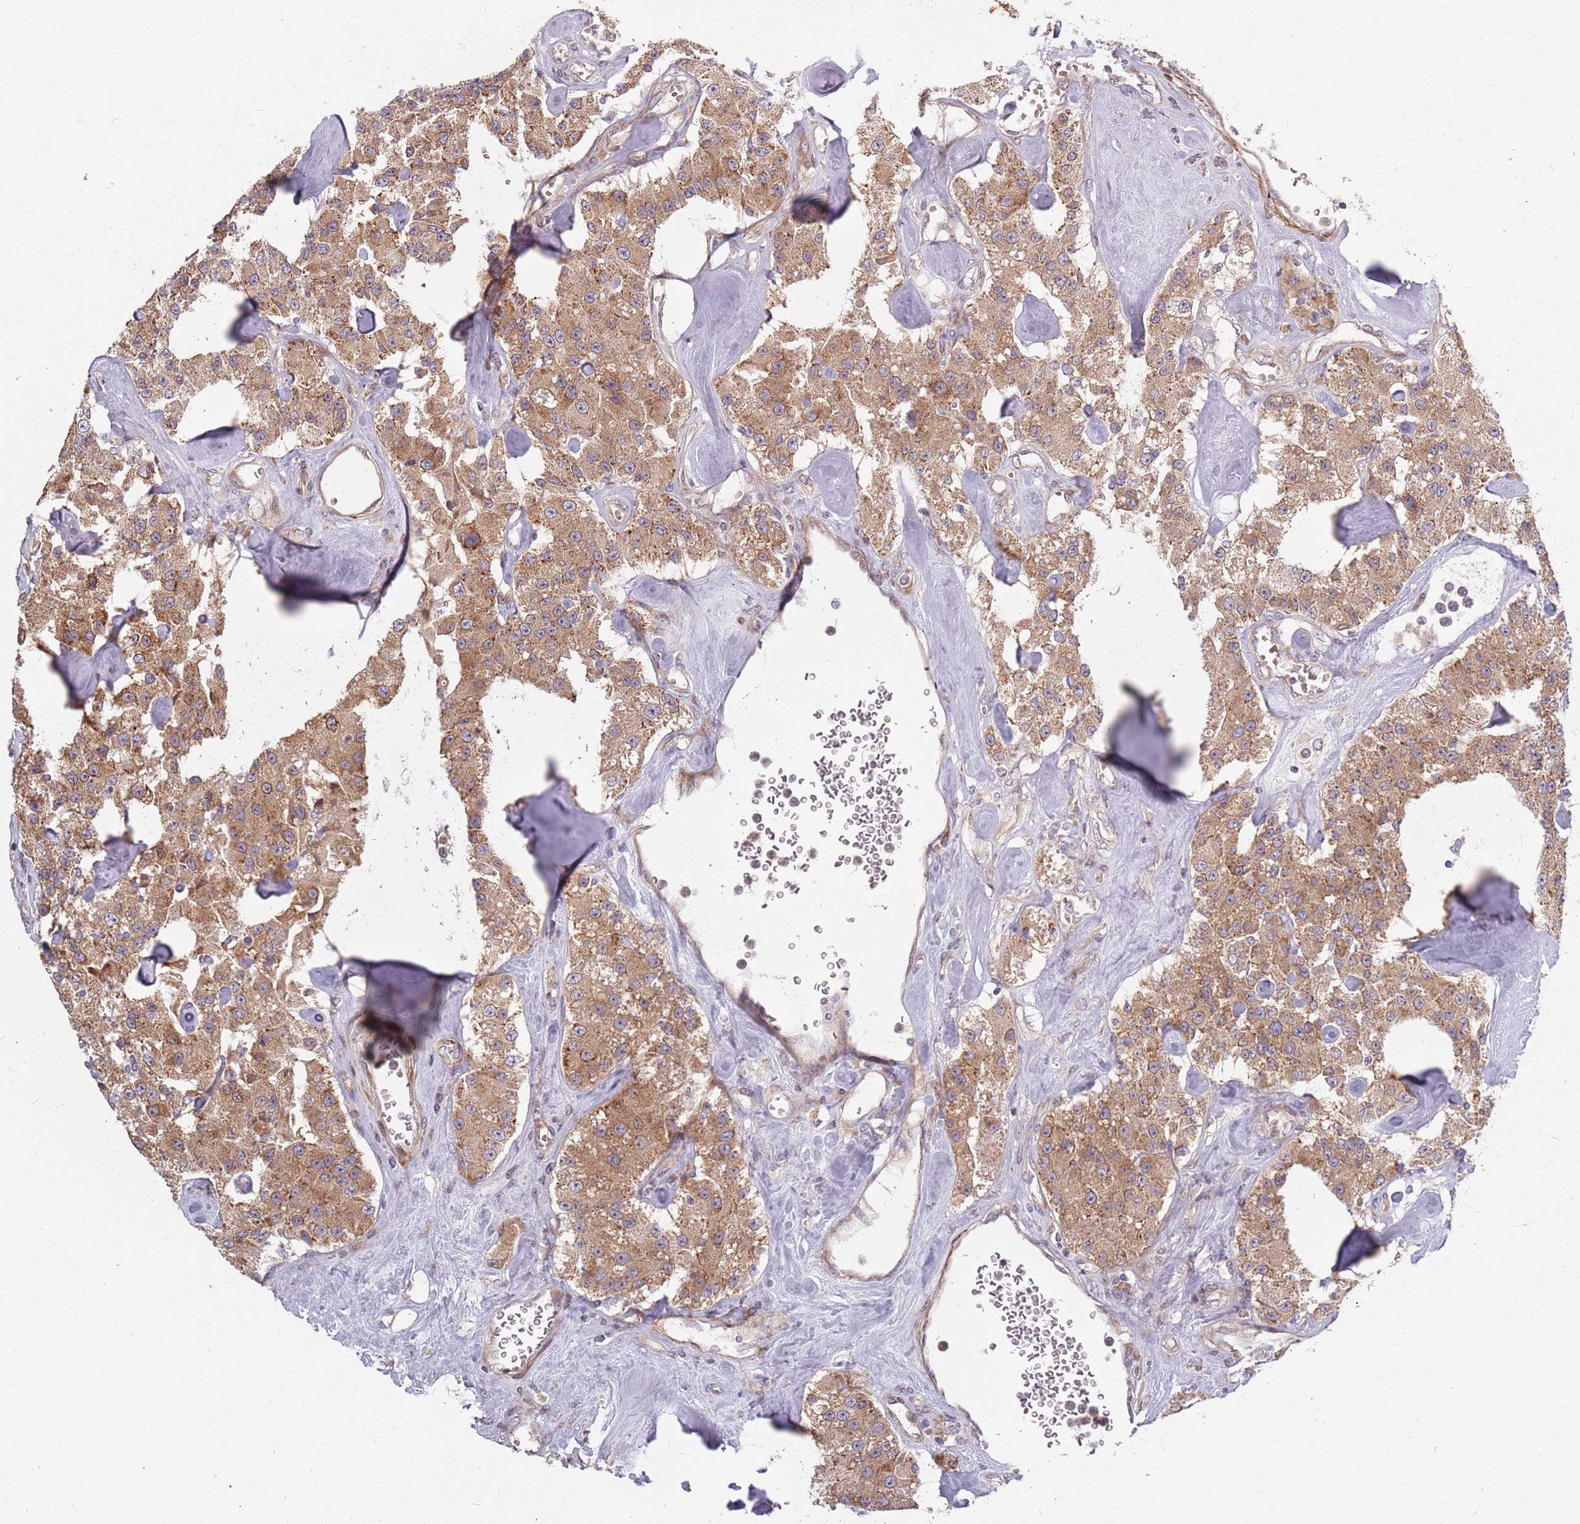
{"staining": {"intensity": "moderate", "quantity": ">75%", "location": "cytoplasmic/membranous"}, "tissue": "carcinoid", "cell_type": "Tumor cells", "image_type": "cancer", "snomed": [{"axis": "morphology", "description": "Carcinoid, malignant, NOS"}, {"axis": "topography", "description": "Pancreas"}], "caption": "DAB immunohistochemical staining of human carcinoid reveals moderate cytoplasmic/membranous protein staining in about >75% of tumor cells.", "gene": "PLD6", "patient": {"sex": "male", "age": 41}}